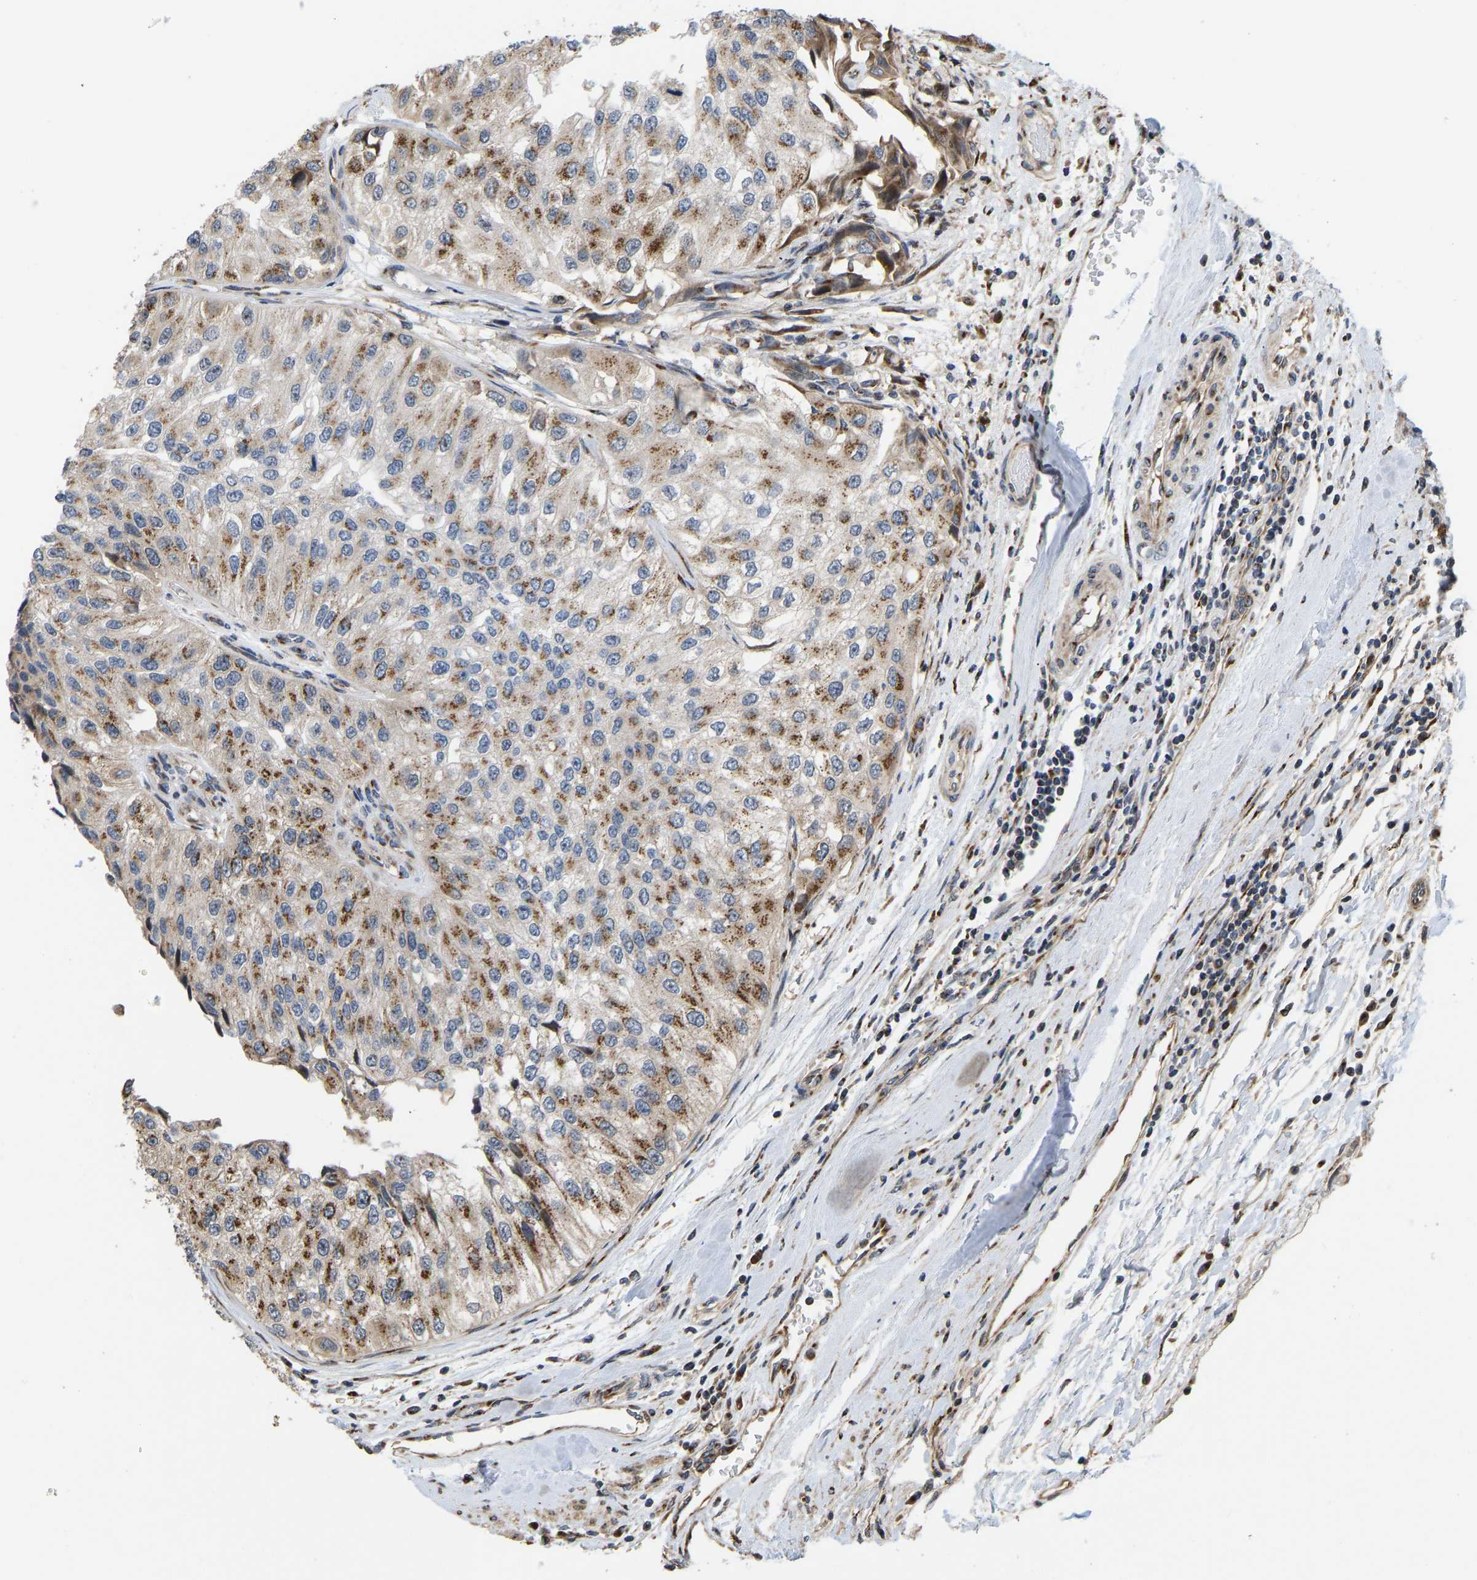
{"staining": {"intensity": "moderate", "quantity": ">75%", "location": "cytoplasmic/membranous"}, "tissue": "urothelial cancer", "cell_type": "Tumor cells", "image_type": "cancer", "snomed": [{"axis": "morphology", "description": "Urothelial carcinoma, High grade"}, {"axis": "topography", "description": "Kidney"}, {"axis": "topography", "description": "Urinary bladder"}], "caption": "Human high-grade urothelial carcinoma stained for a protein (brown) shows moderate cytoplasmic/membranous positive staining in approximately >75% of tumor cells.", "gene": "YIPF4", "patient": {"sex": "male", "age": 77}}